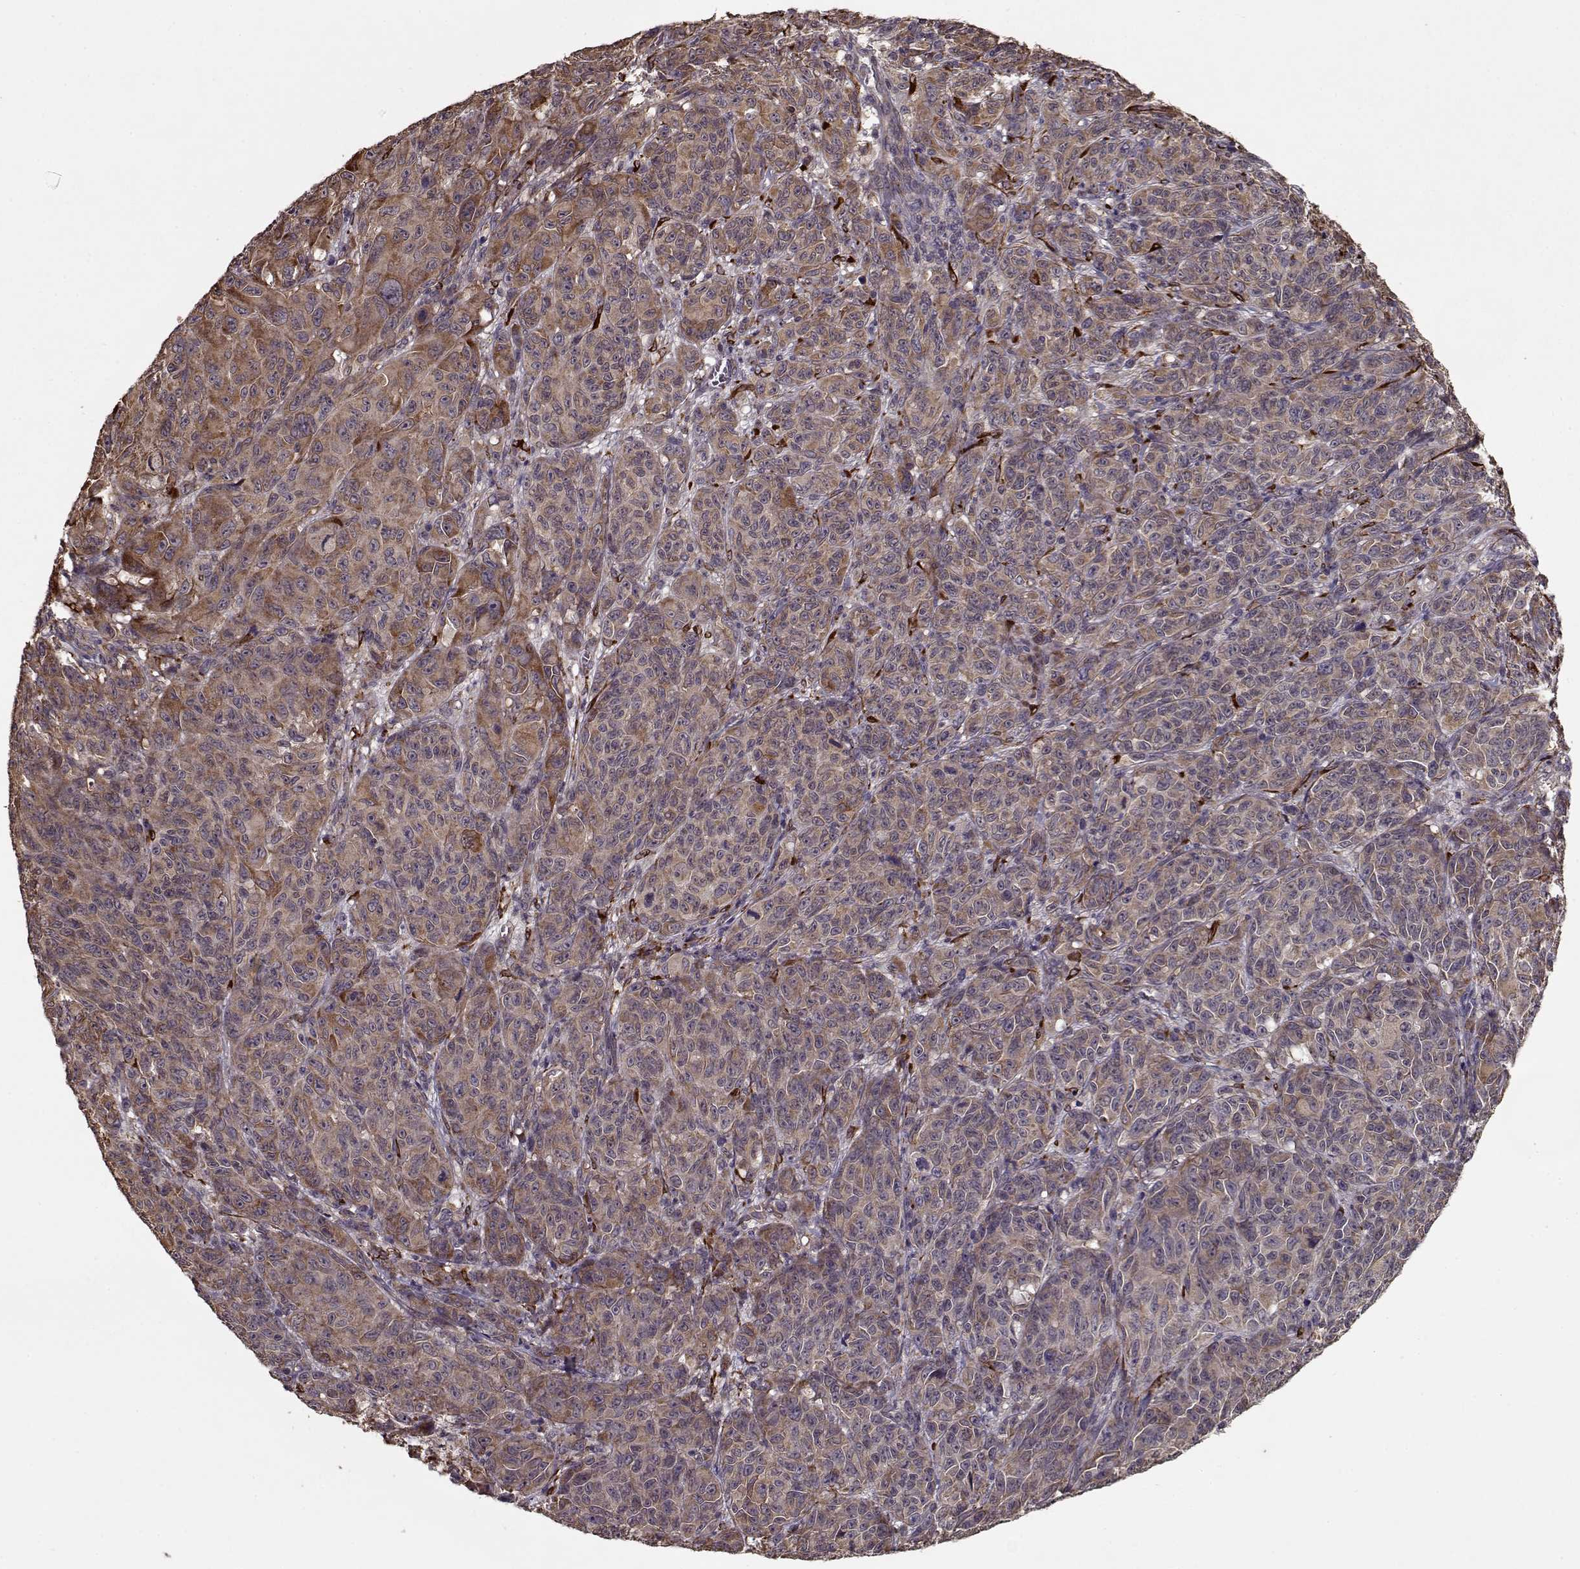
{"staining": {"intensity": "moderate", "quantity": ">75%", "location": "cytoplasmic/membranous"}, "tissue": "melanoma", "cell_type": "Tumor cells", "image_type": "cancer", "snomed": [{"axis": "morphology", "description": "Malignant melanoma, NOS"}, {"axis": "topography", "description": "Vulva, labia, clitoris and Bartholin´s gland, NO"}], "caption": "Malignant melanoma tissue shows moderate cytoplasmic/membranous positivity in approximately >75% of tumor cells, visualized by immunohistochemistry.", "gene": "IMMP1L", "patient": {"sex": "female", "age": 75}}